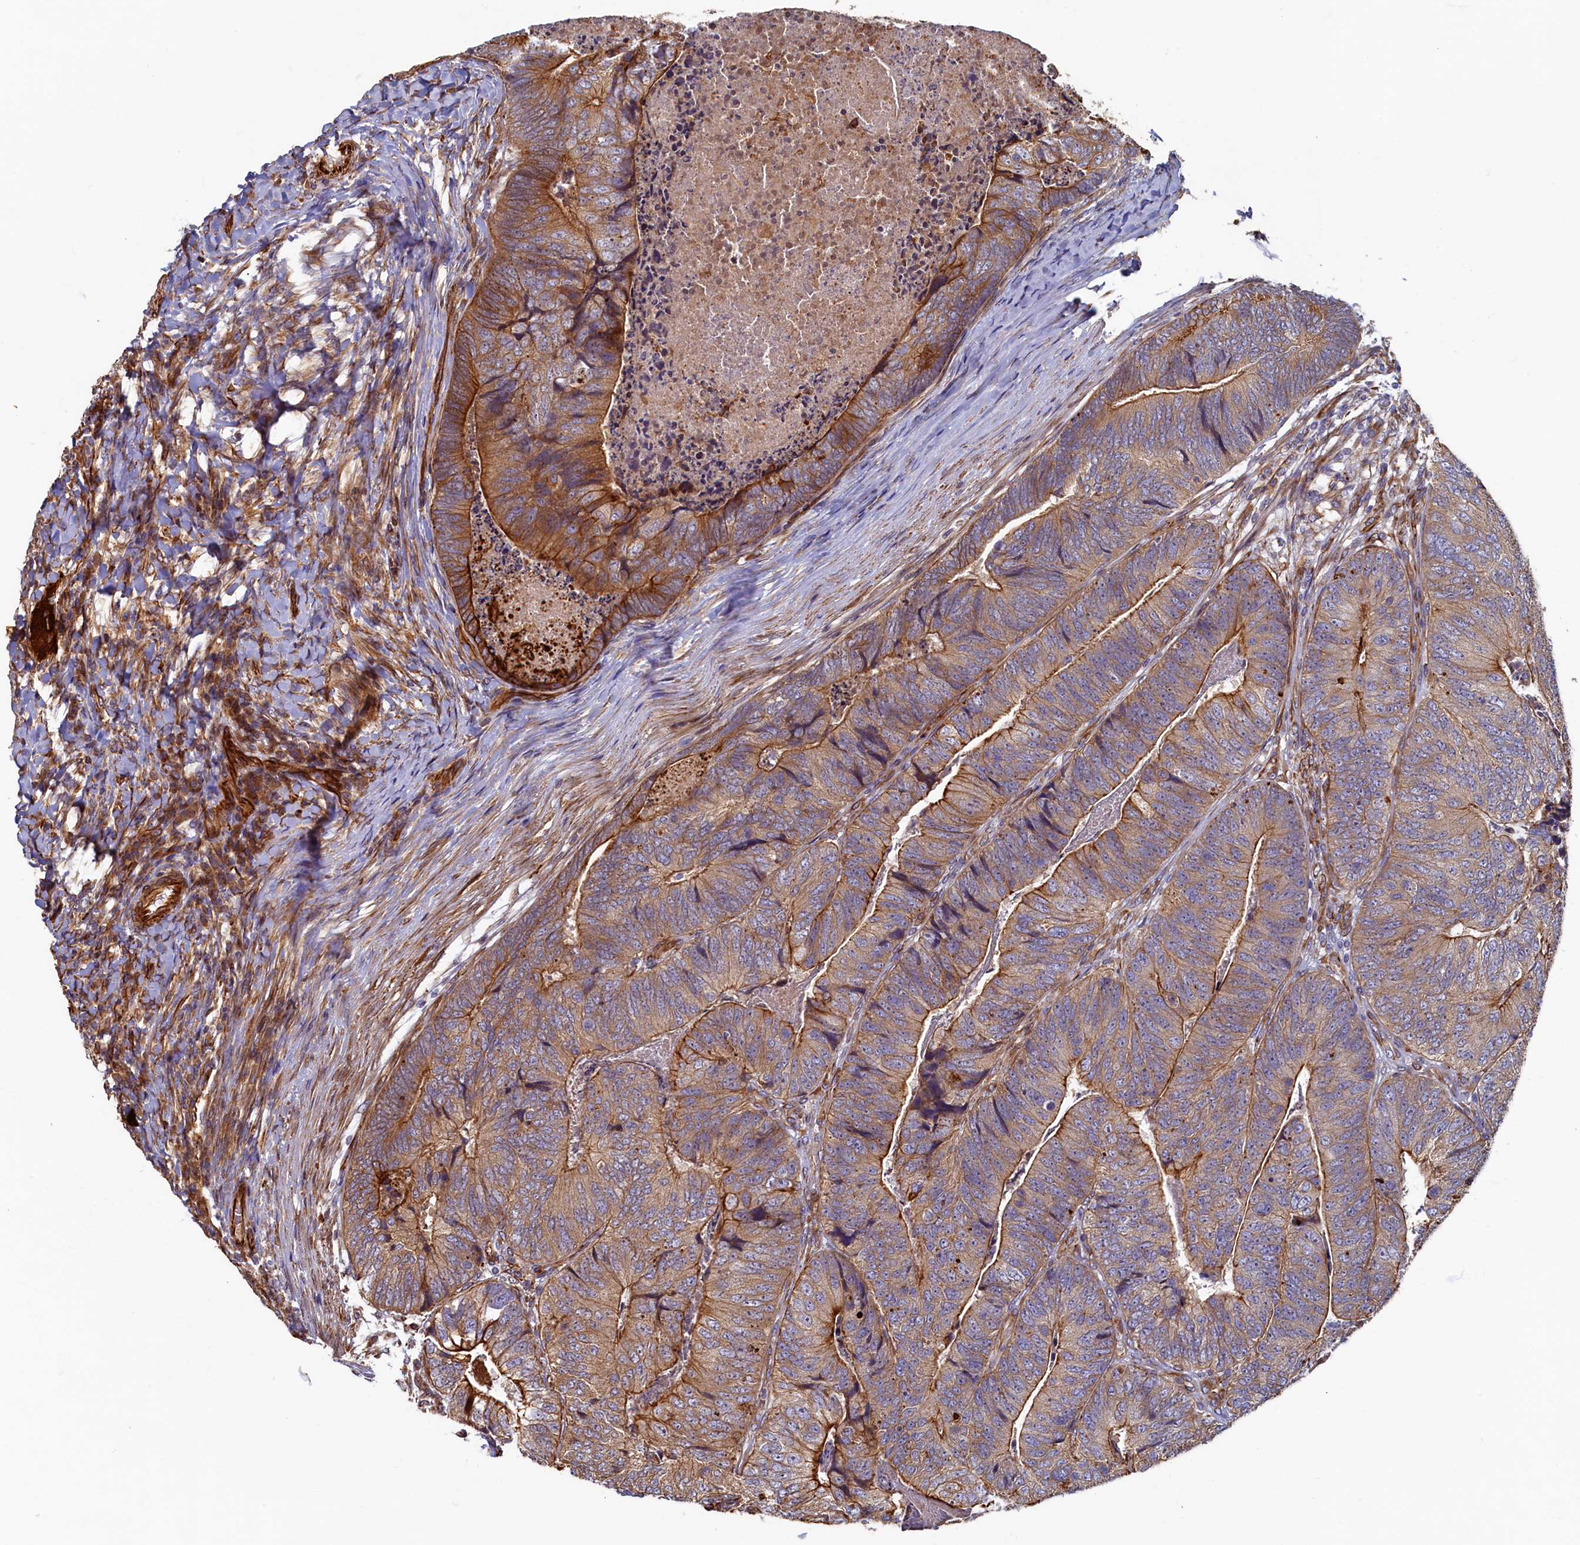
{"staining": {"intensity": "moderate", "quantity": ">75%", "location": "cytoplasmic/membranous"}, "tissue": "colorectal cancer", "cell_type": "Tumor cells", "image_type": "cancer", "snomed": [{"axis": "morphology", "description": "Adenocarcinoma, NOS"}, {"axis": "topography", "description": "Colon"}], "caption": "Colorectal cancer (adenocarcinoma) stained for a protein demonstrates moderate cytoplasmic/membranous positivity in tumor cells.", "gene": "LRRC57", "patient": {"sex": "female", "age": 67}}